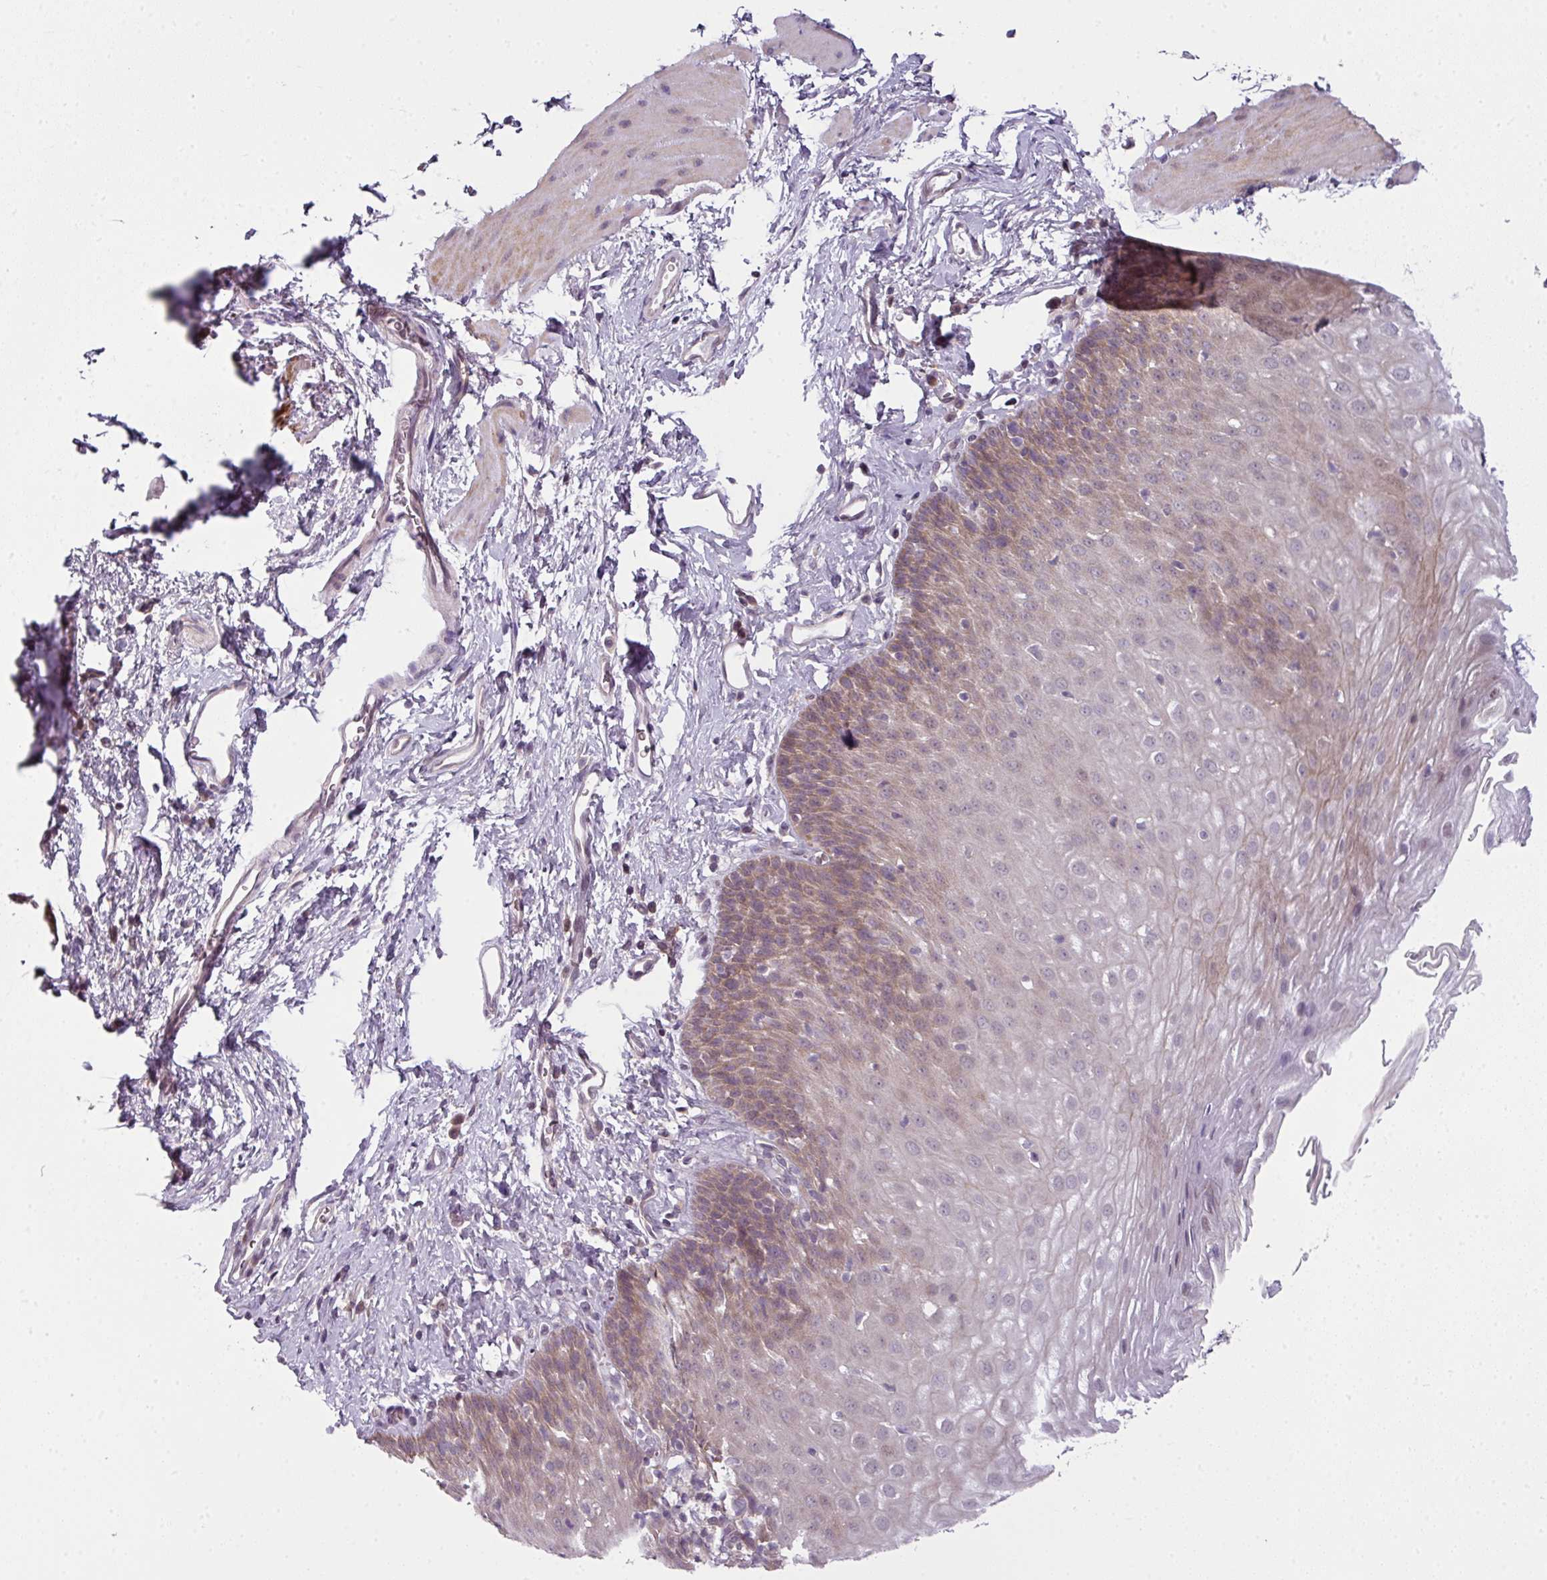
{"staining": {"intensity": "moderate", "quantity": "25%-75%", "location": "cytoplasmic/membranous,nuclear"}, "tissue": "esophagus", "cell_type": "Squamous epithelial cells", "image_type": "normal", "snomed": [{"axis": "morphology", "description": "Normal tissue, NOS"}, {"axis": "topography", "description": "Esophagus"}], "caption": "Squamous epithelial cells display medium levels of moderate cytoplasmic/membranous,nuclear expression in about 25%-75% of cells in unremarkable human esophagus. (Brightfield microscopy of DAB IHC at high magnification).", "gene": "DERPC", "patient": {"sex": "female", "age": 61}}